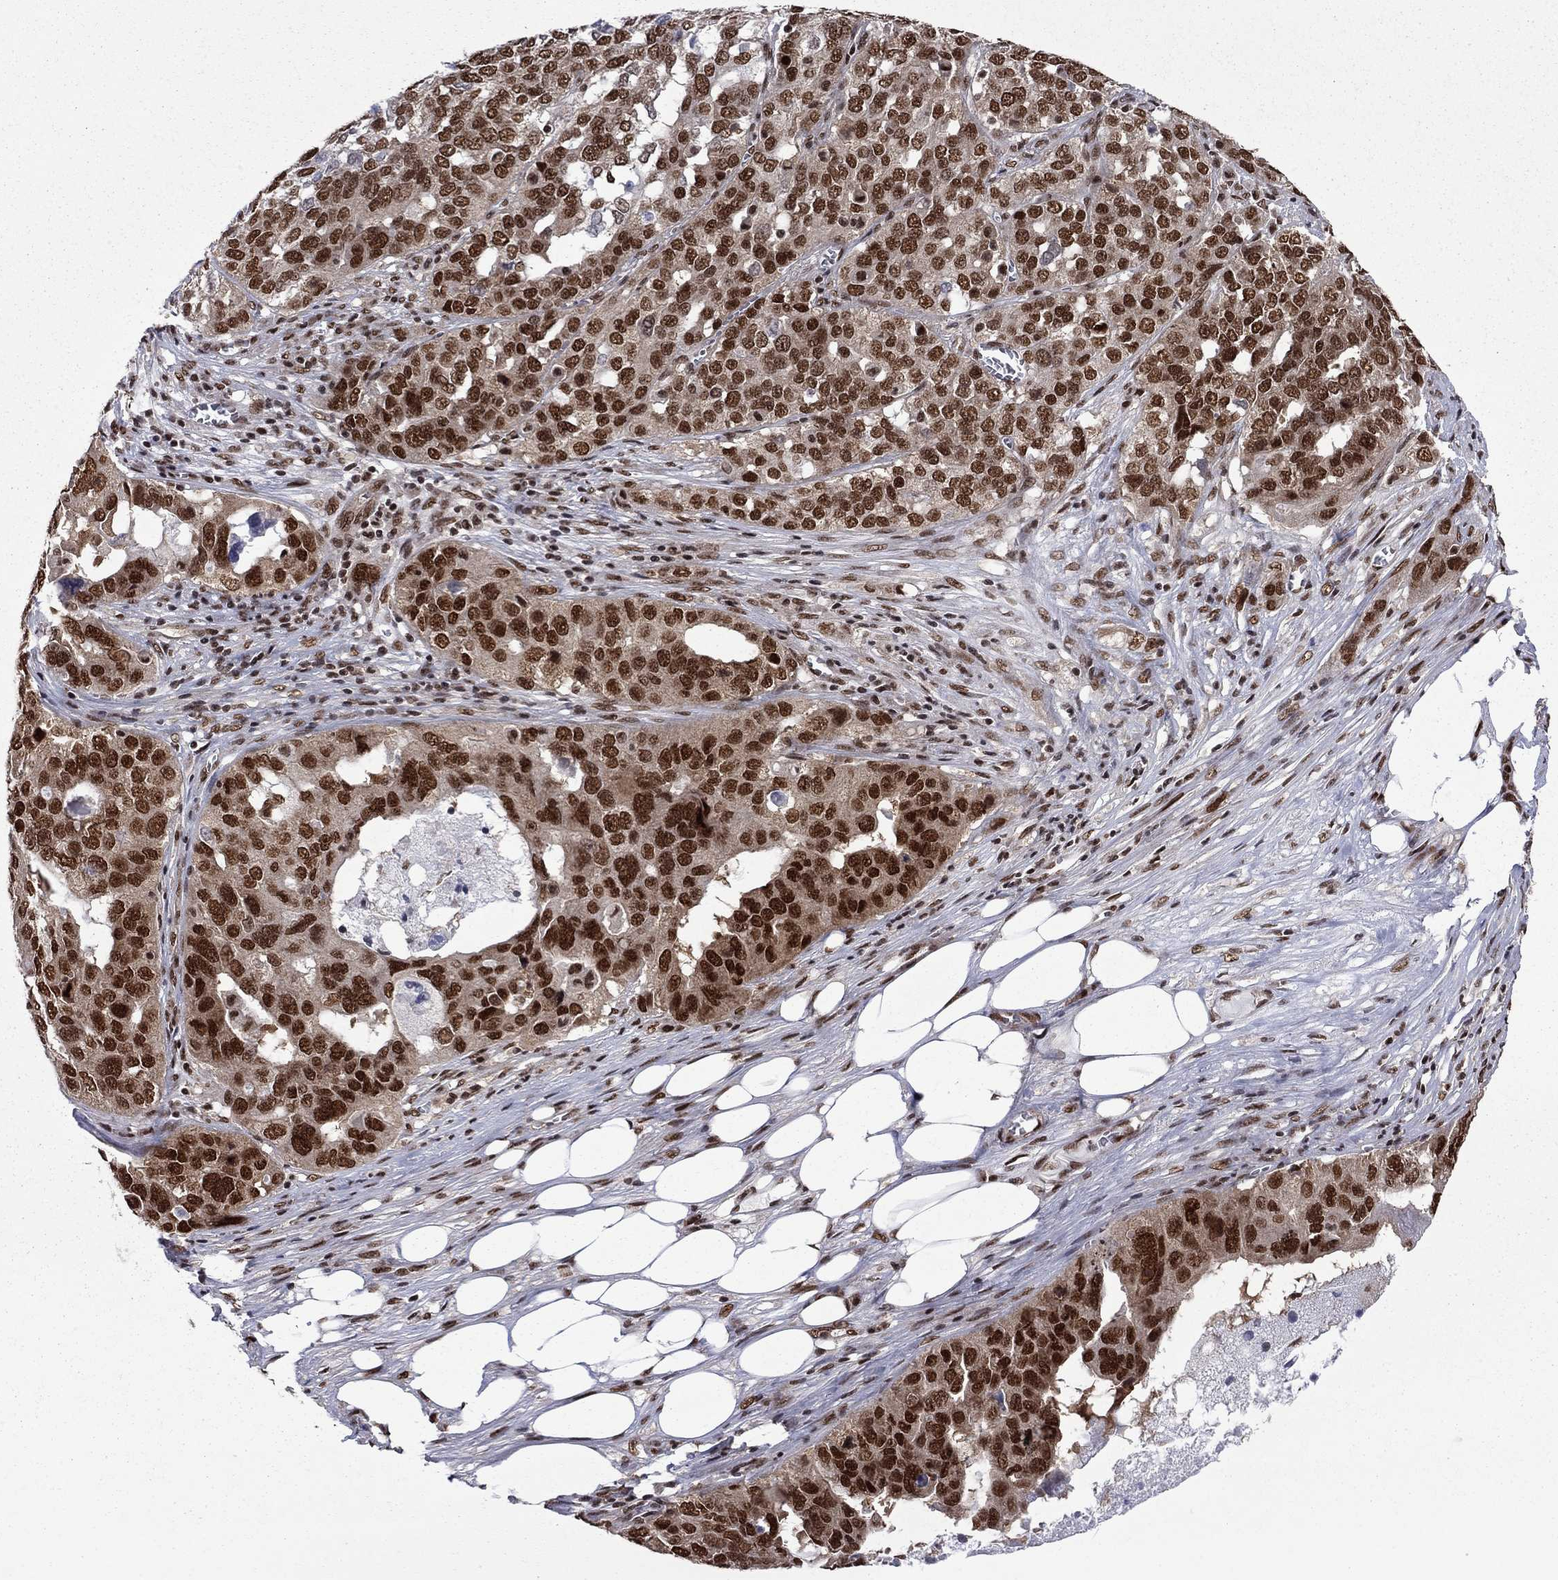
{"staining": {"intensity": "strong", "quantity": ">75%", "location": "nuclear"}, "tissue": "ovarian cancer", "cell_type": "Tumor cells", "image_type": "cancer", "snomed": [{"axis": "morphology", "description": "Carcinoma, endometroid"}, {"axis": "topography", "description": "Soft tissue"}, {"axis": "topography", "description": "Ovary"}], "caption": "High-magnification brightfield microscopy of ovarian endometroid carcinoma stained with DAB (brown) and counterstained with hematoxylin (blue). tumor cells exhibit strong nuclear positivity is present in about>75% of cells.", "gene": "MED25", "patient": {"sex": "female", "age": 52}}